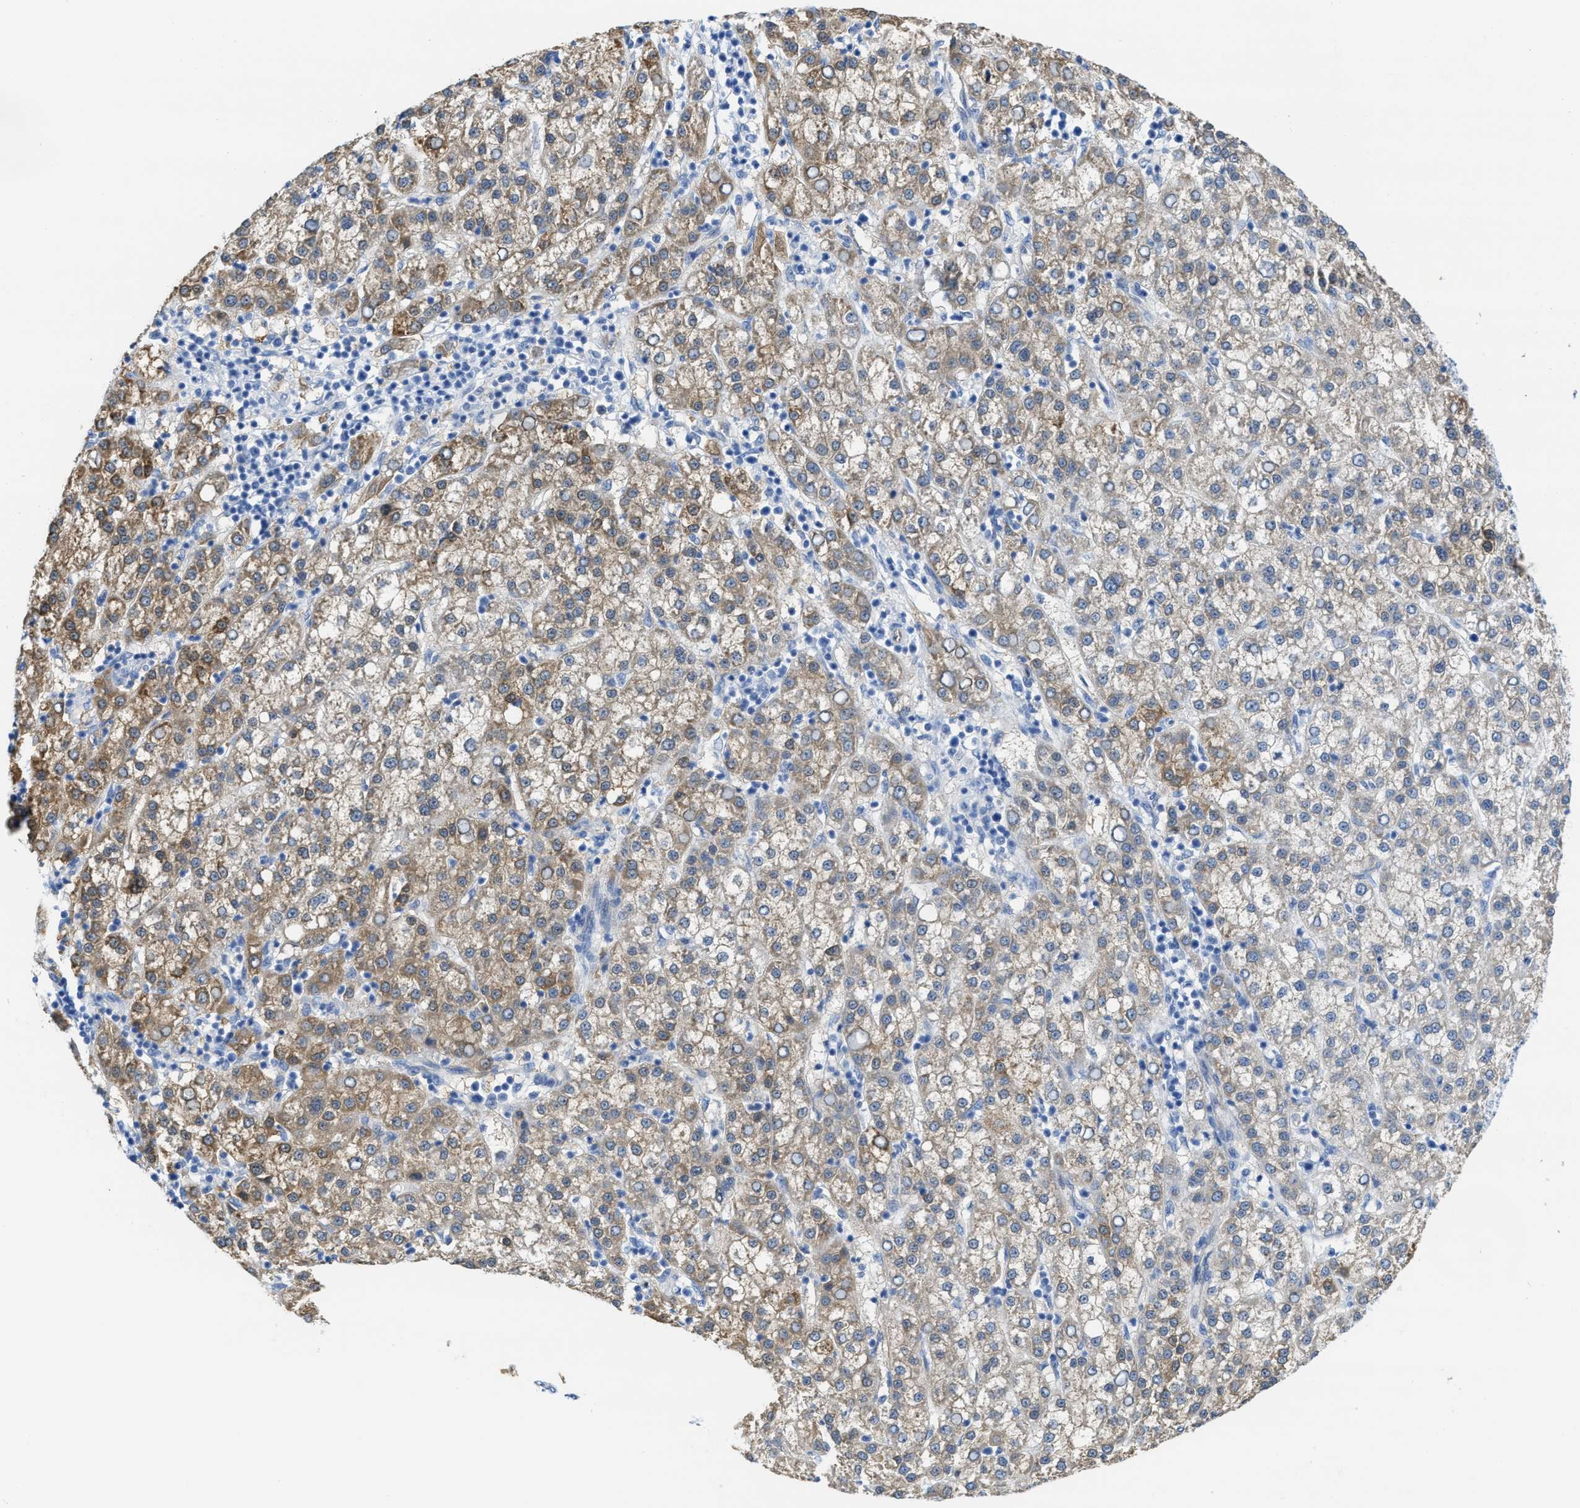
{"staining": {"intensity": "moderate", "quantity": "25%-75%", "location": "cytoplasmic/membranous"}, "tissue": "liver cancer", "cell_type": "Tumor cells", "image_type": "cancer", "snomed": [{"axis": "morphology", "description": "Carcinoma, Hepatocellular, NOS"}, {"axis": "topography", "description": "Liver"}], "caption": "Immunohistochemical staining of liver cancer (hepatocellular carcinoma) demonstrates medium levels of moderate cytoplasmic/membranous protein positivity in approximately 25%-75% of tumor cells. (DAB IHC, brown staining for protein, blue staining for nuclei).", "gene": "ASS1", "patient": {"sex": "female", "age": 58}}